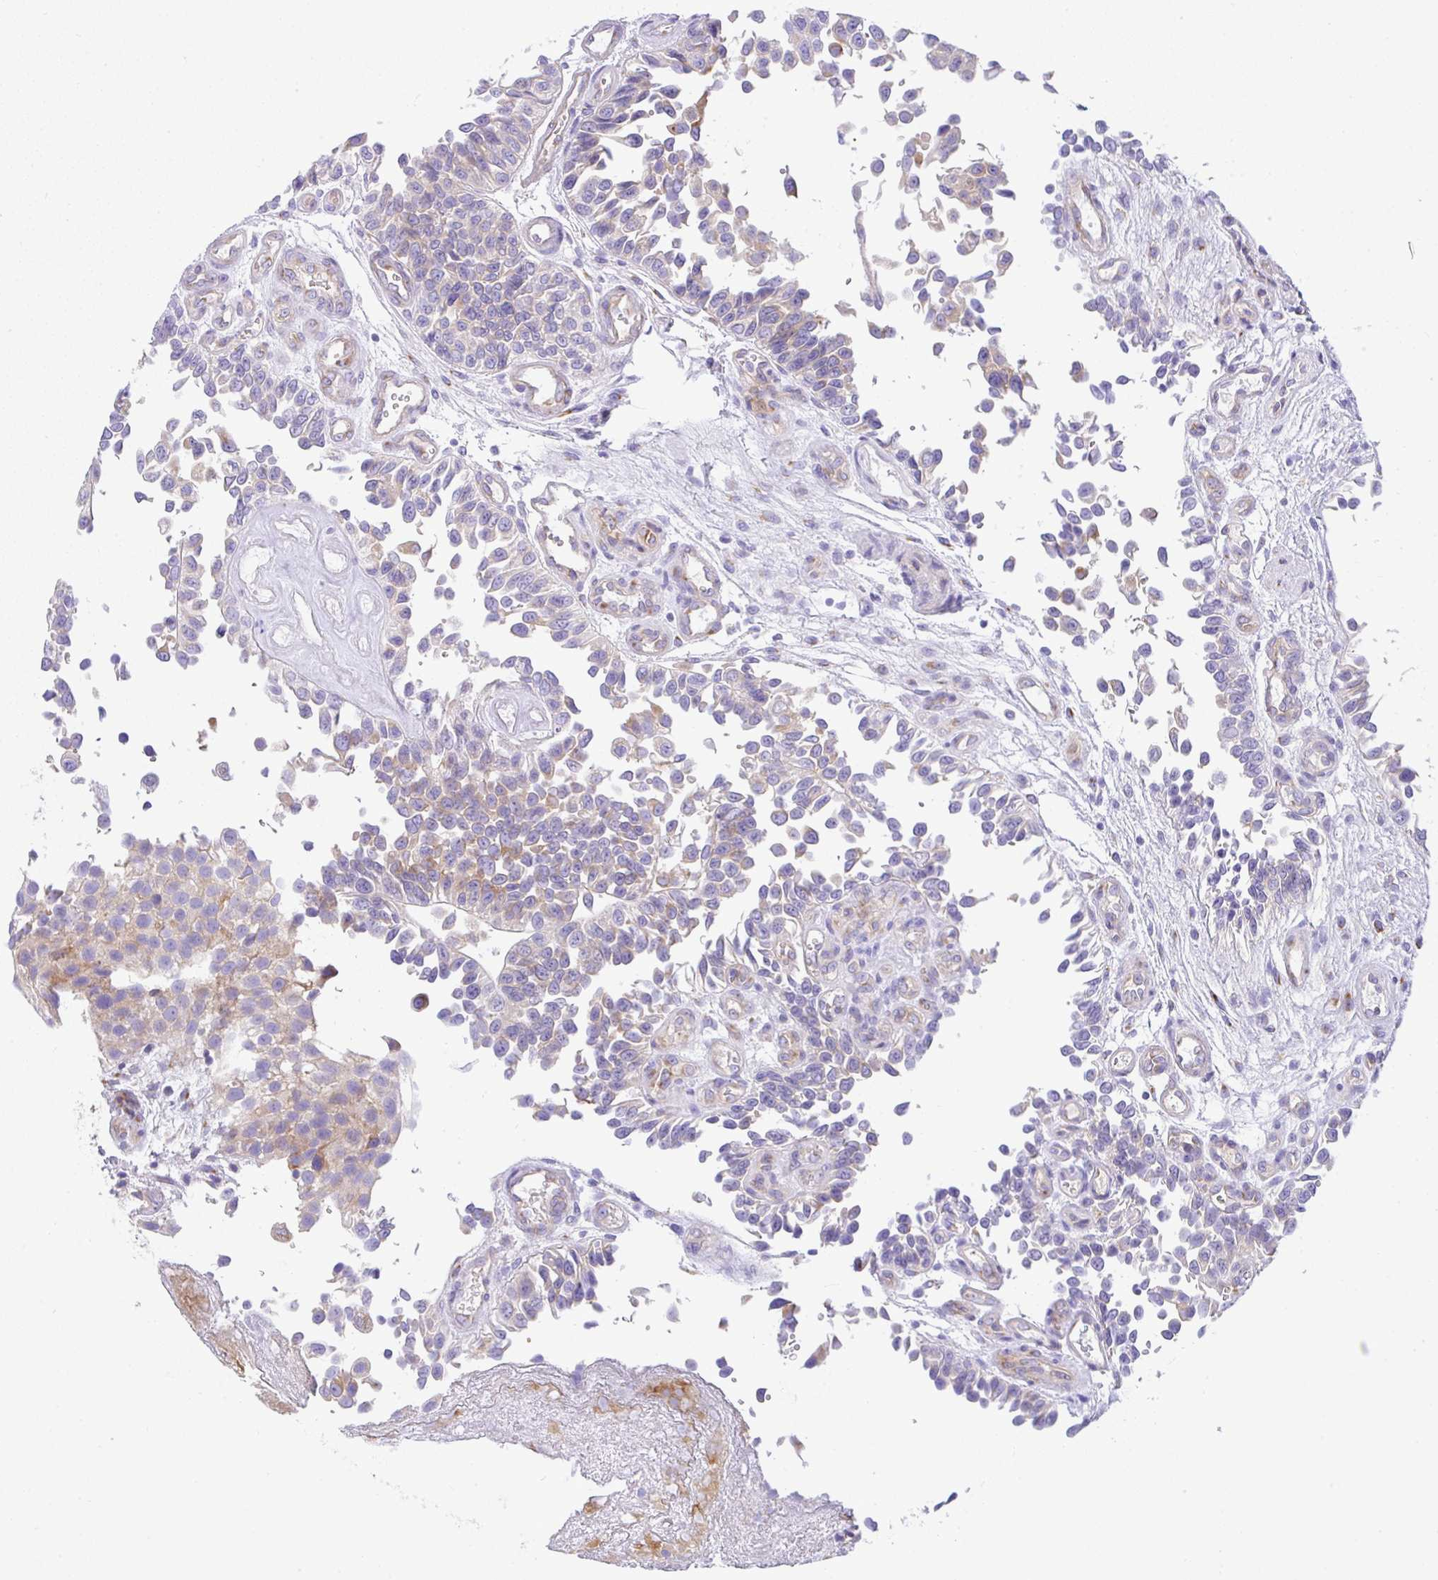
{"staining": {"intensity": "weak", "quantity": "<25%", "location": "cytoplasmic/membranous"}, "tissue": "urothelial cancer", "cell_type": "Tumor cells", "image_type": "cancer", "snomed": [{"axis": "morphology", "description": "Urothelial carcinoma, NOS"}, {"axis": "topography", "description": "Urinary bladder"}], "caption": "Urothelial cancer was stained to show a protein in brown. There is no significant positivity in tumor cells.", "gene": "FAM177A1", "patient": {"sex": "male", "age": 87}}